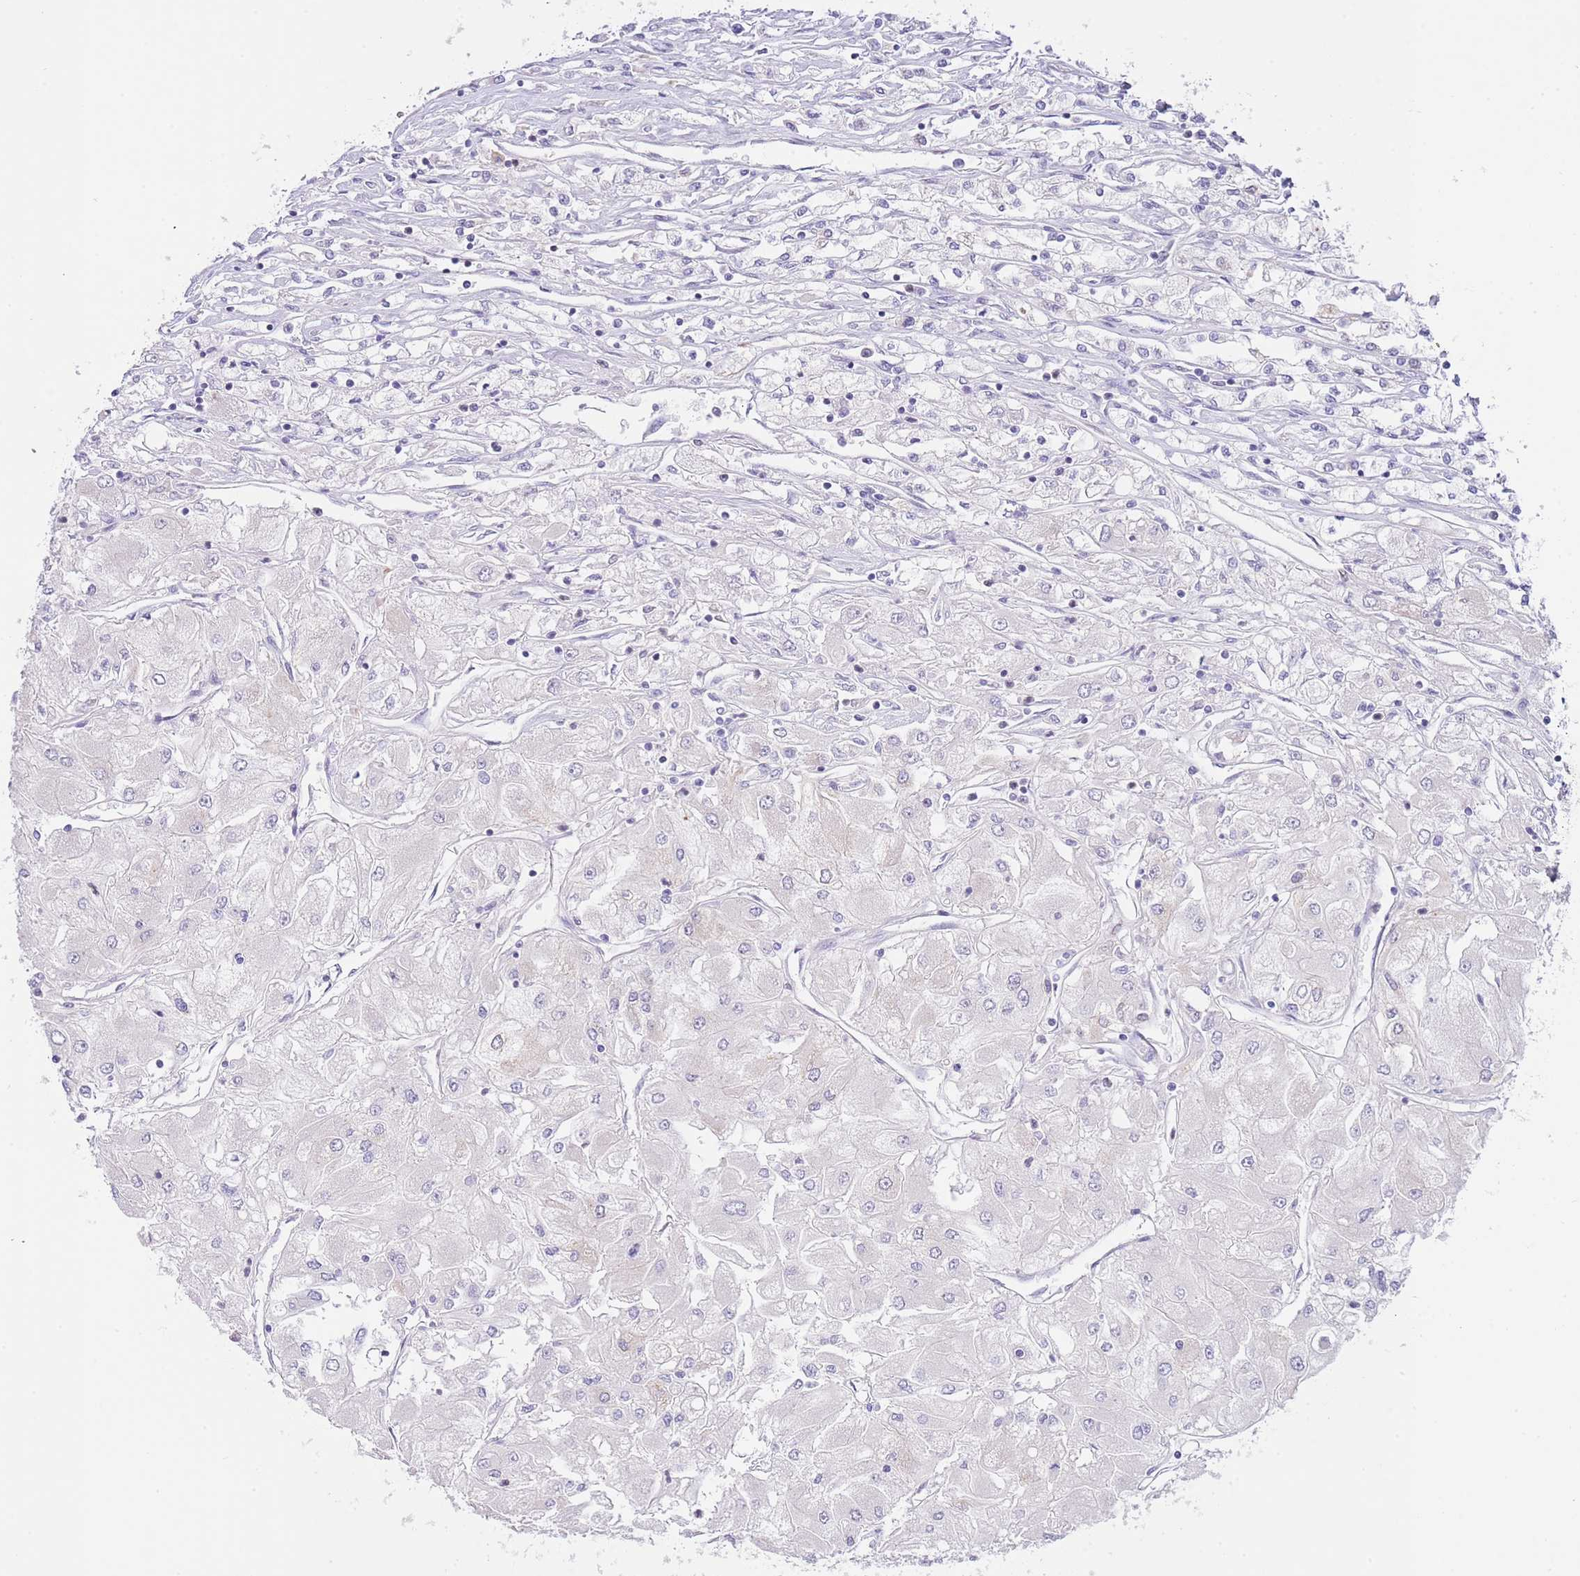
{"staining": {"intensity": "negative", "quantity": "none", "location": "none"}, "tissue": "renal cancer", "cell_type": "Tumor cells", "image_type": "cancer", "snomed": [{"axis": "morphology", "description": "Adenocarcinoma, NOS"}, {"axis": "topography", "description": "Kidney"}], "caption": "This histopathology image is of renal cancer stained with immunohistochemistry to label a protein in brown with the nuclei are counter-stained blue. There is no positivity in tumor cells. The staining is performed using DAB (3,3'-diaminobenzidine) brown chromogen with nuclei counter-stained in using hematoxylin.", "gene": "EBPL", "patient": {"sex": "male", "age": 80}}